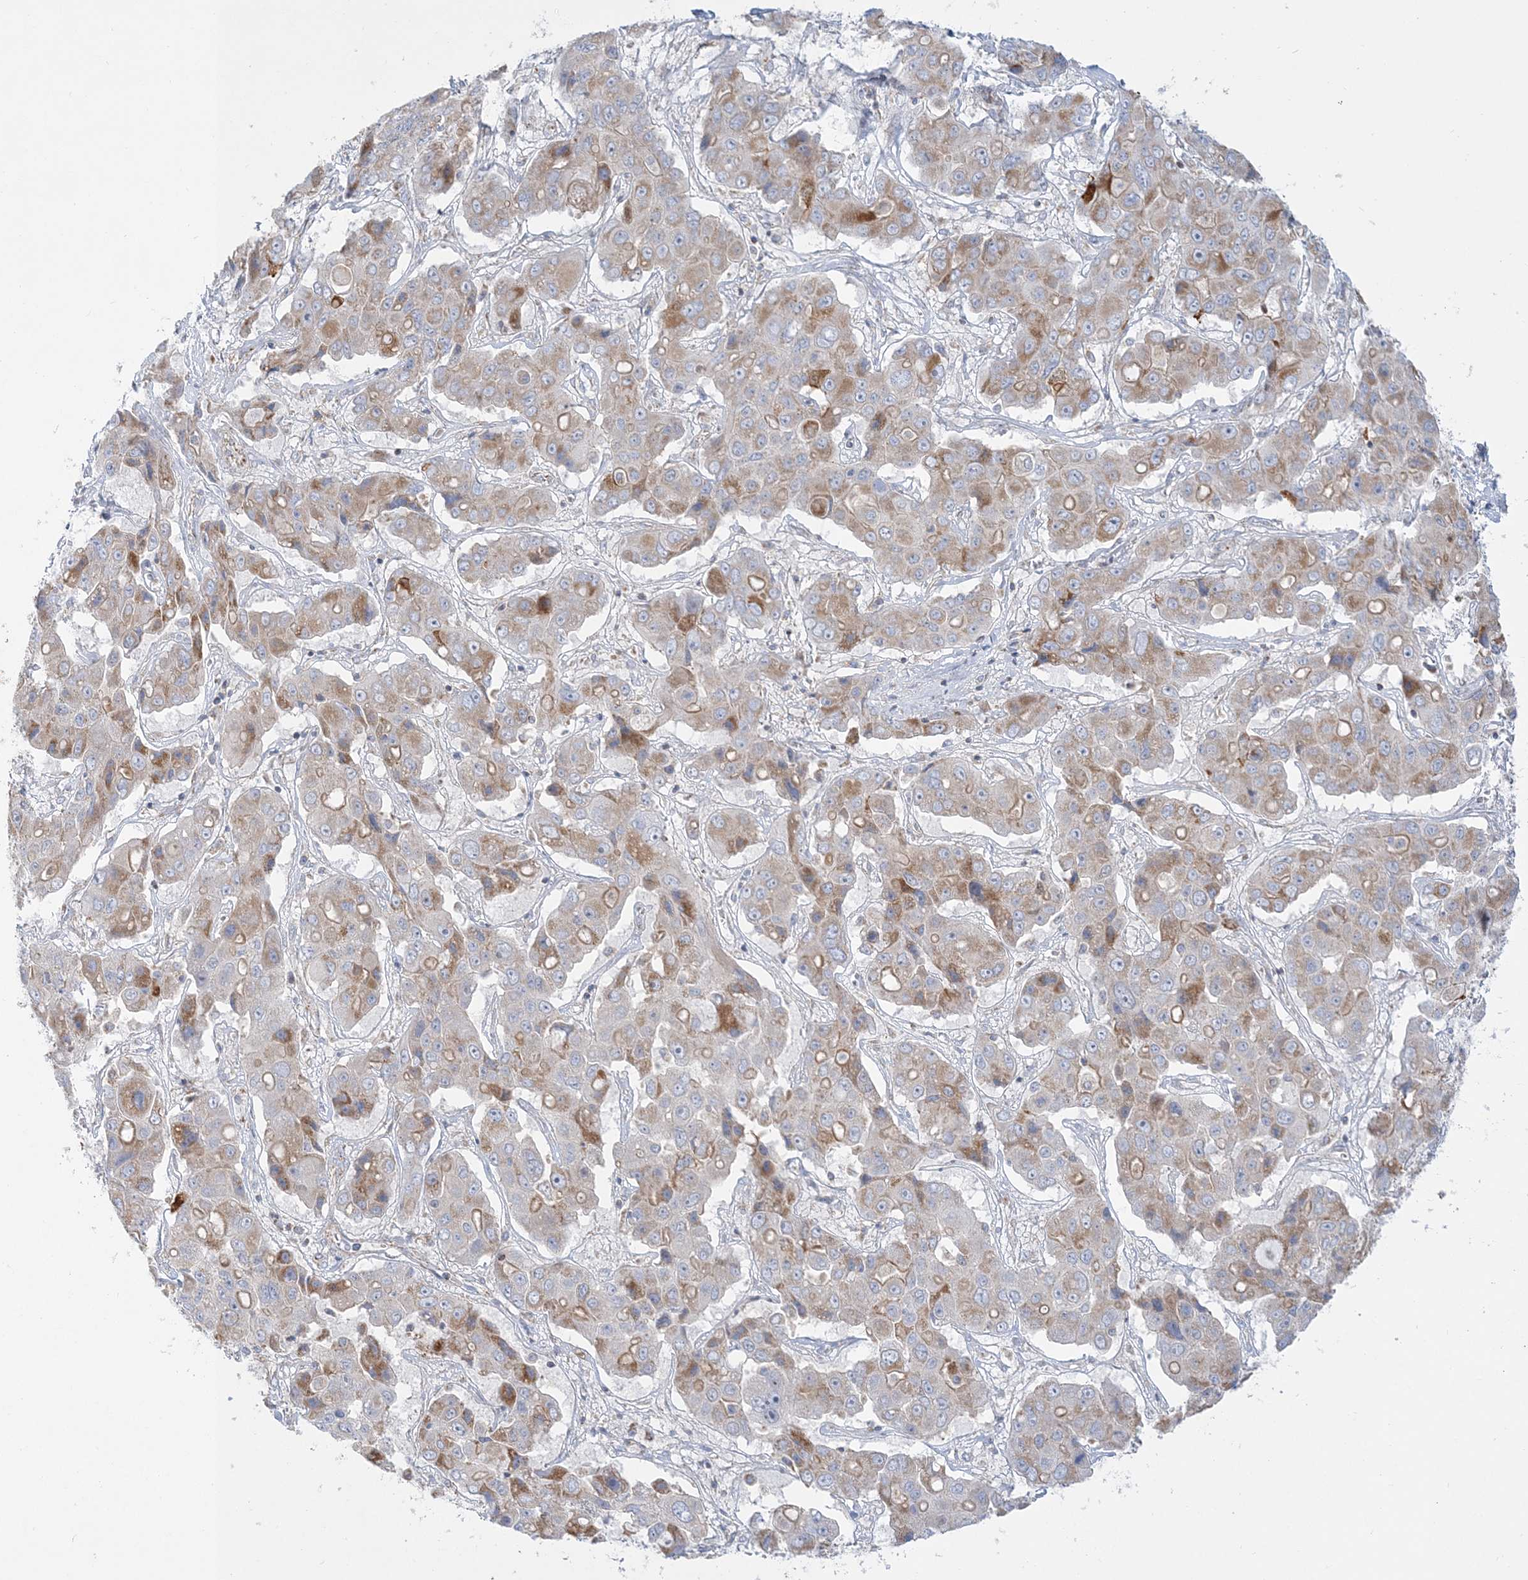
{"staining": {"intensity": "moderate", "quantity": "<25%", "location": "cytoplasmic/membranous"}, "tissue": "liver cancer", "cell_type": "Tumor cells", "image_type": "cancer", "snomed": [{"axis": "morphology", "description": "Cholangiocarcinoma"}, {"axis": "topography", "description": "Liver"}], "caption": "Human cholangiocarcinoma (liver) stained with a brown dye exhibits moderate cytoplasmic/membranous positive staining in about <25% of tumor cells.", "gene": "TBC1D14", "patient": {"sex": "male", "age": 67}}